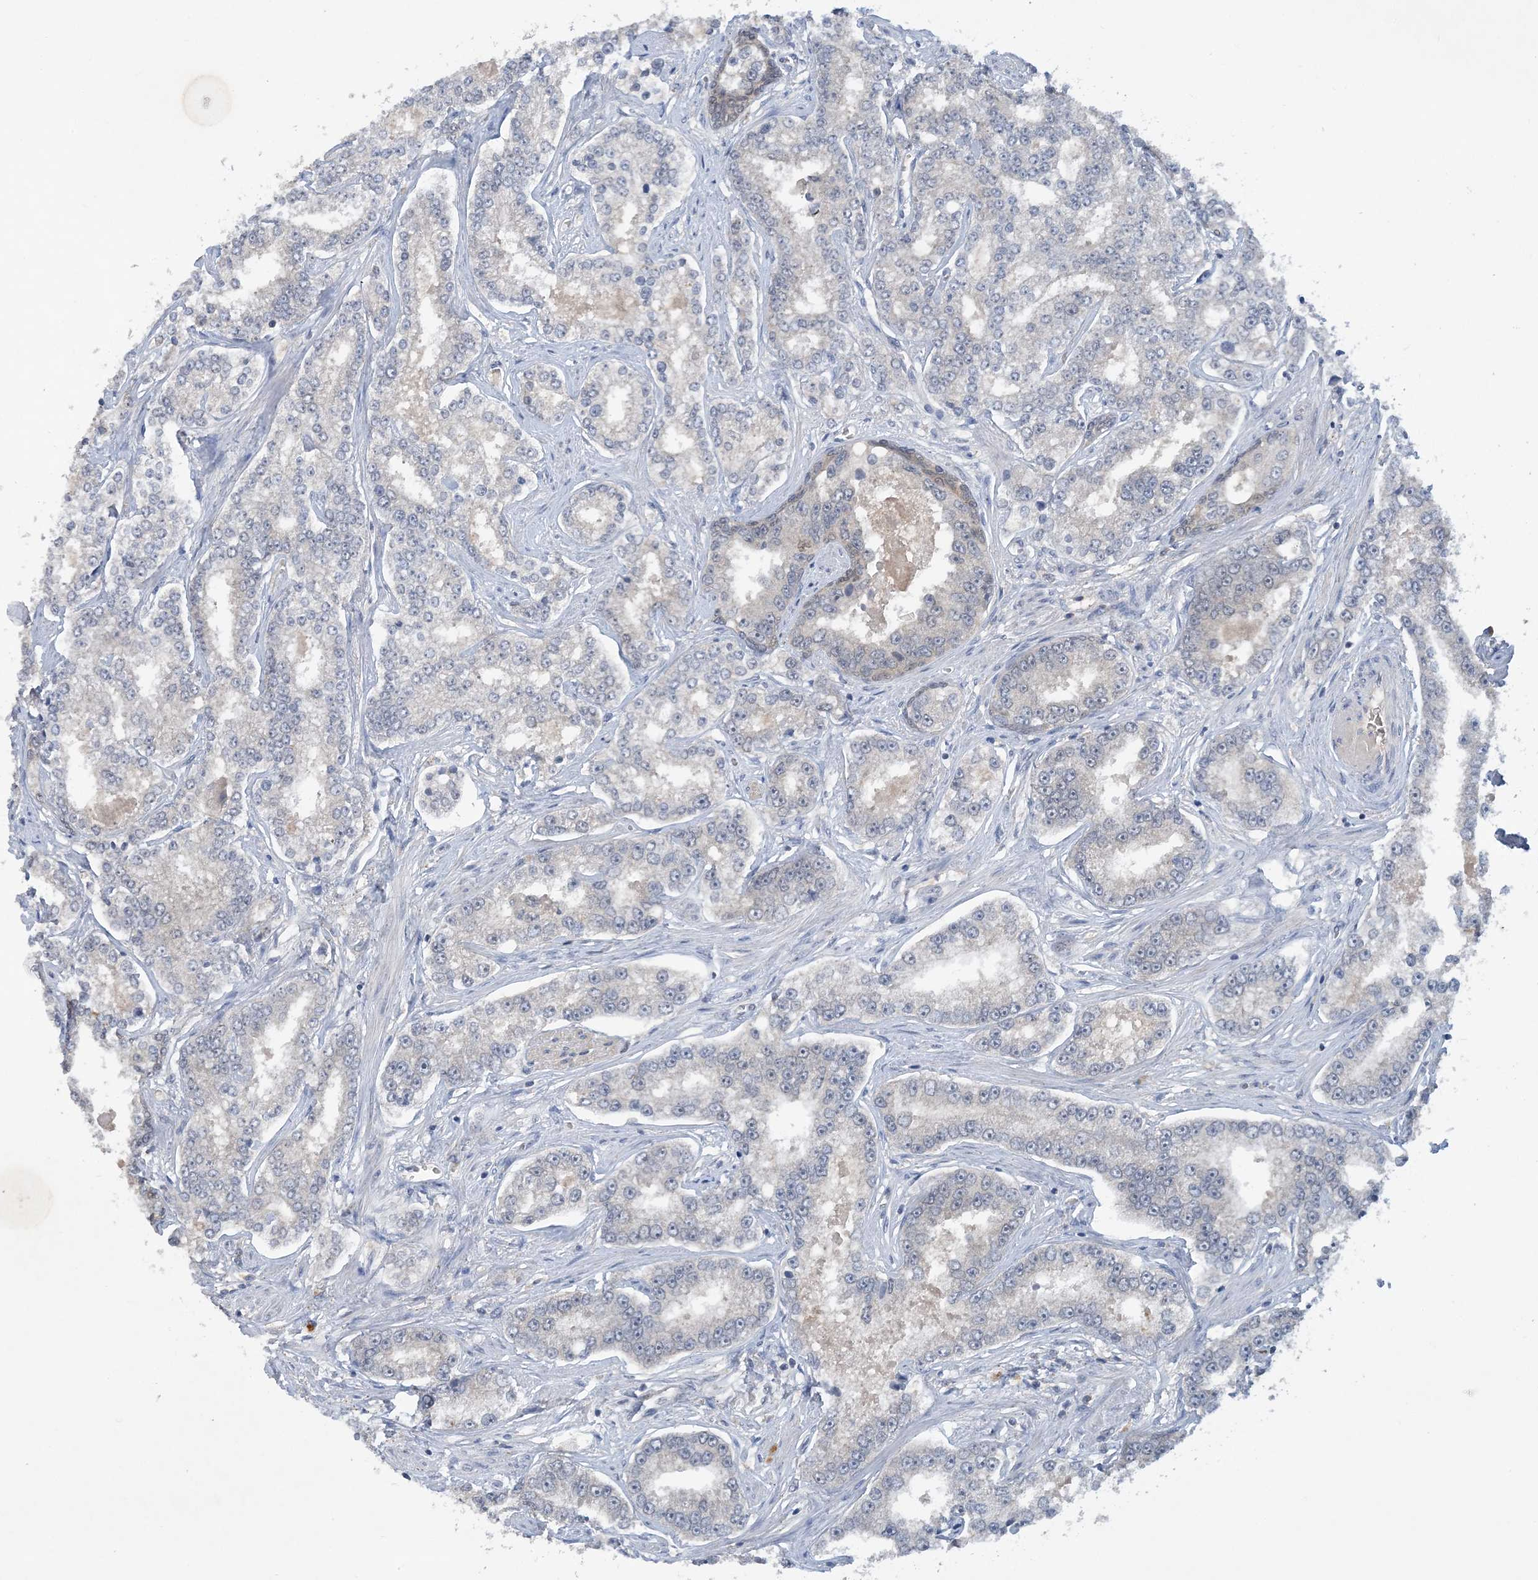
{"staining": {"intensity": "negative", "quantity": "none", "location": "none"}, "tissue": "prostate cancer", "cell_type": "Tumor cells", "image_type": "cancer", "snomed": [{"axis": "morphology", "description": "Normal tissue, NOS"}, {"axis": "morphology", "description": "Adenocarcinoma, High grade"}, {"axis": "topography", "description": "Prostate"}], "caption": "DAB immunohistochemical staining of human prostate cancer (high-grade adenocarcinoma) displays no significant staining in tumor cells.", "gene": "UBE2E1", "patient": {"sex": "male", "age": 83}}